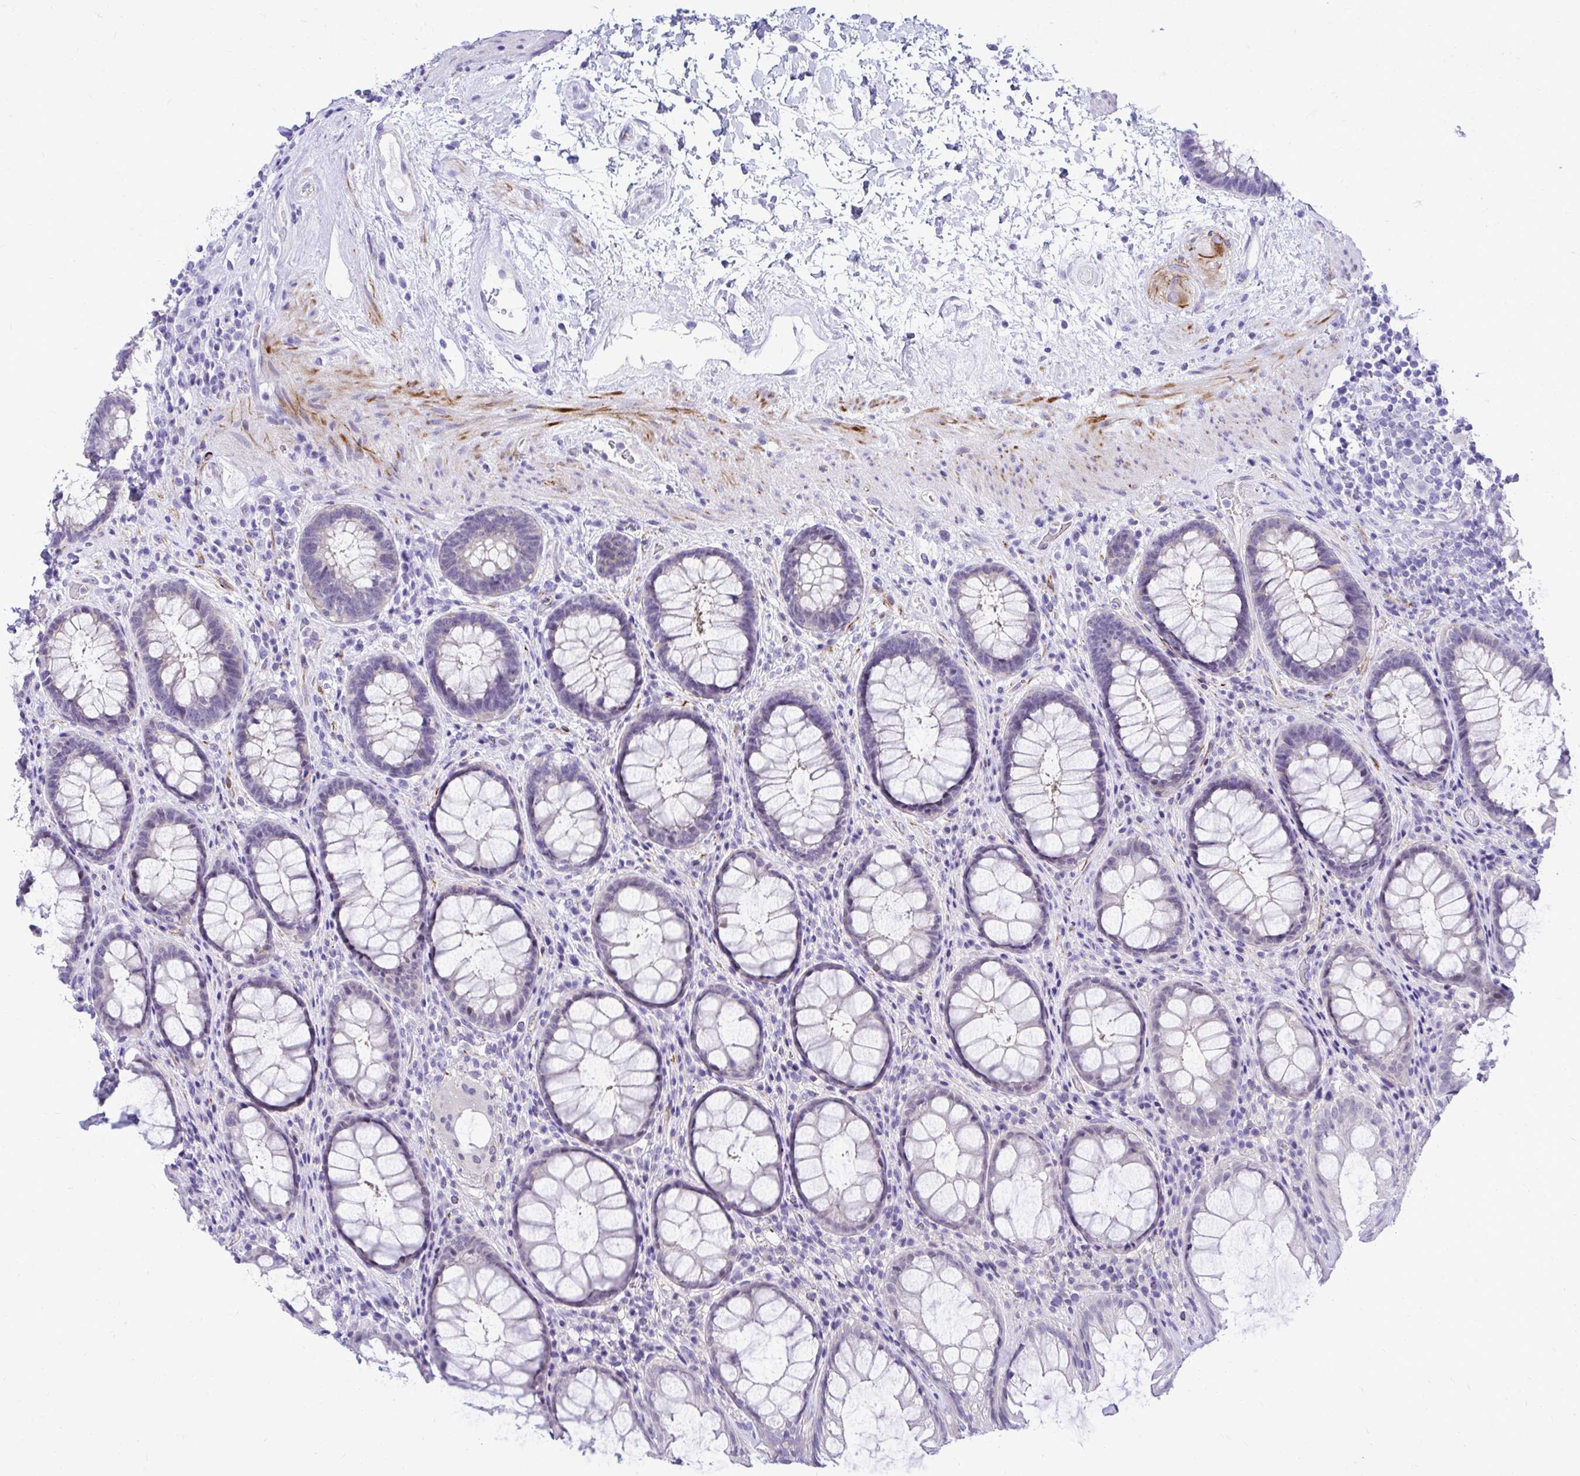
{"staining": {"intensity": "negative", "quantity": "none", "location": "none"}, "tissue": "rectum", "cell_type": "Glandular cells", "image_type": "normal", "snomed": [{"axis": "morphology", "description": "Normal tissue, NOS"}, {"axis": "topography", "description": "Rectum"}], "caption": "DAB immunohistochemical staining of benign human rectum reveals no significant positivity in glandular cells. (DAB immunohistochemistry visualized using brightfield microscopy, high magnification).", "gene": "ZSWIM9", "patient": {"sex": "male", "age": 72}}